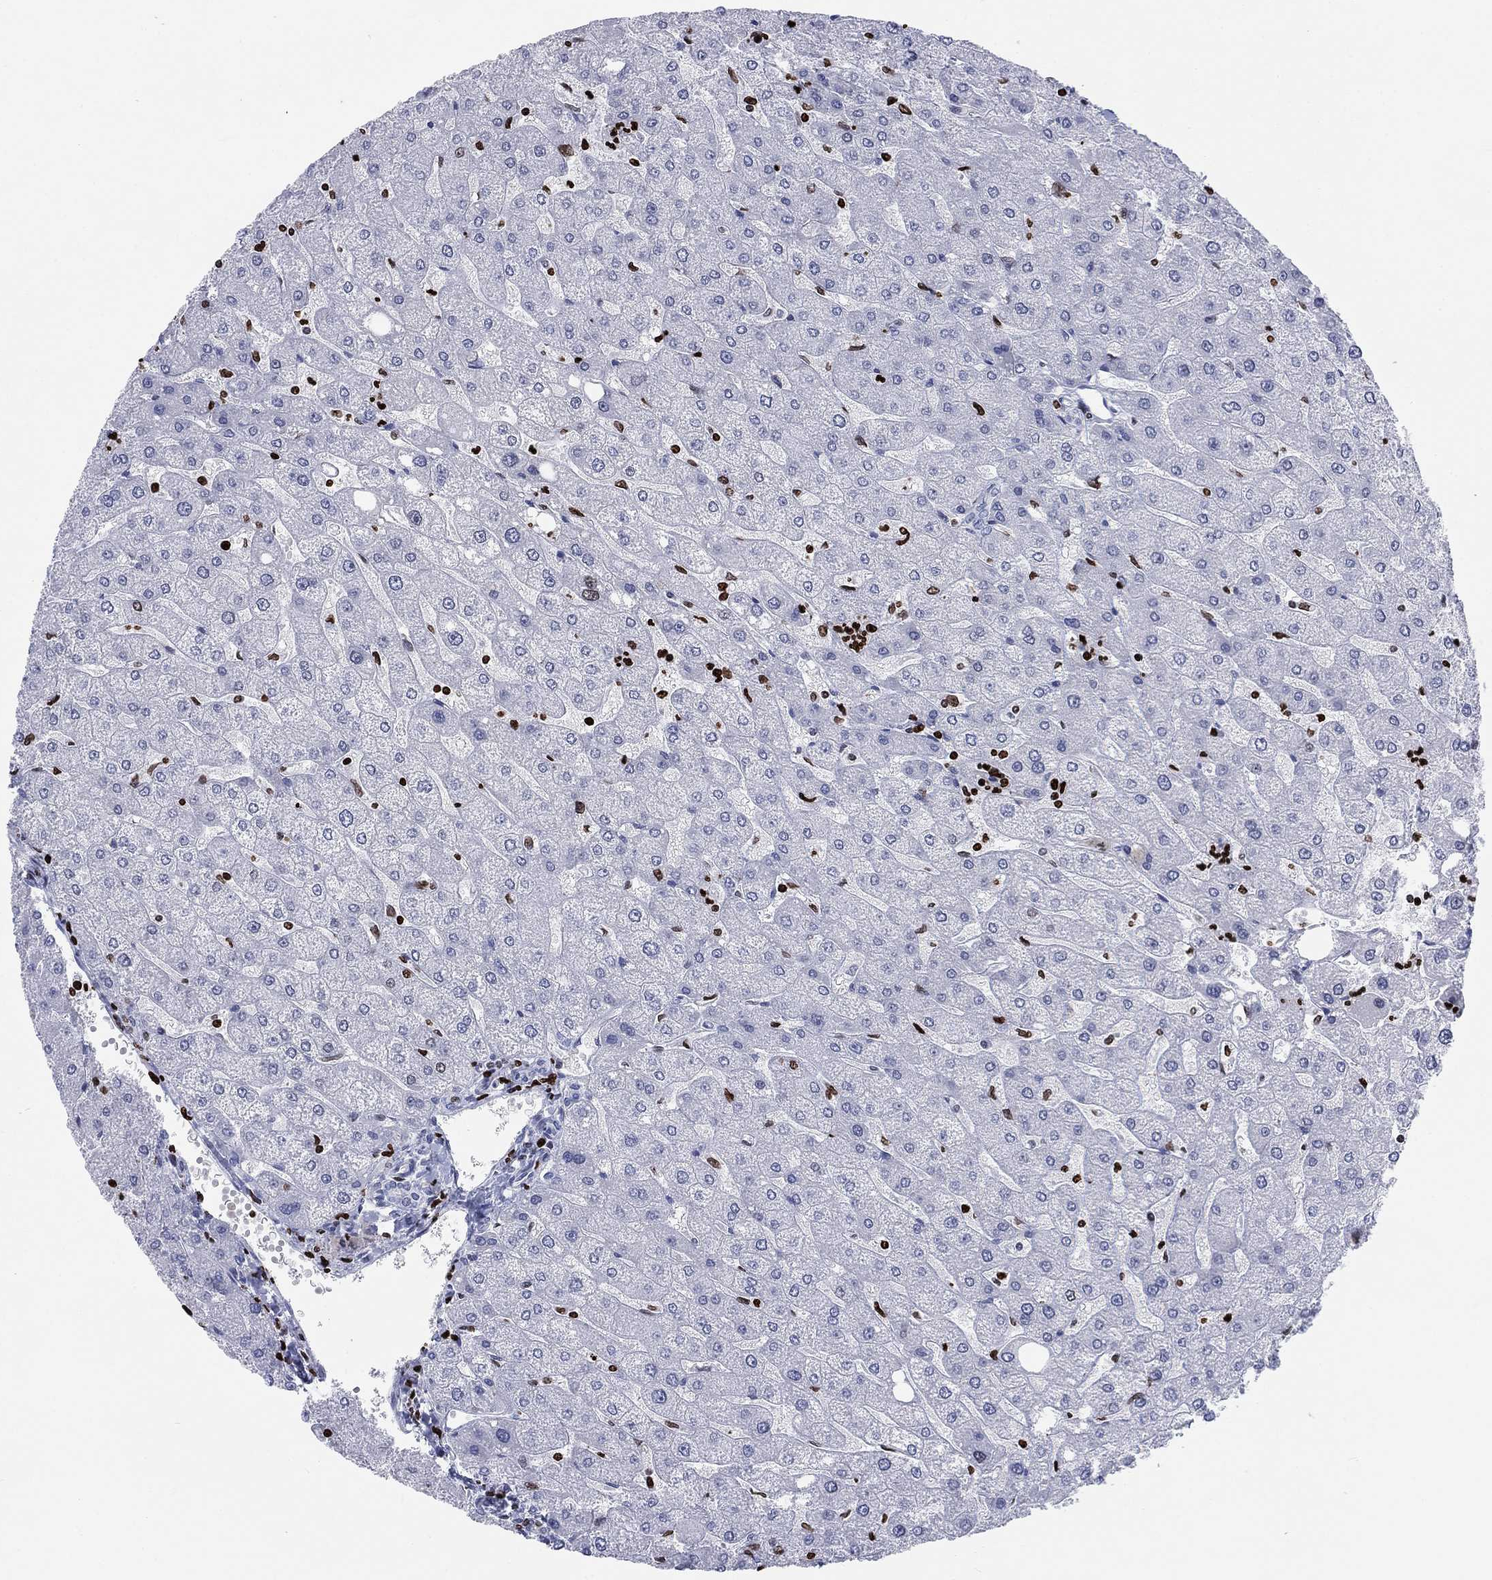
{"staining": {"intensity": "negative", "quantity": "none", "location": "none"}, "tissue": "liver", "cell_type": "Cholangiocytes", "image_type": "normal", "snomed": [{"axis": "morphology", "description": "Normal tissue, NOS"}, {"axis": "topography", "description": "Liver"}], "caption": "This is a histopathology image of IHC staining of benign liver, which shows no expression in cholangiocytes.", "gene": "H1", "patient": {"sex": "male", "age": 67}}